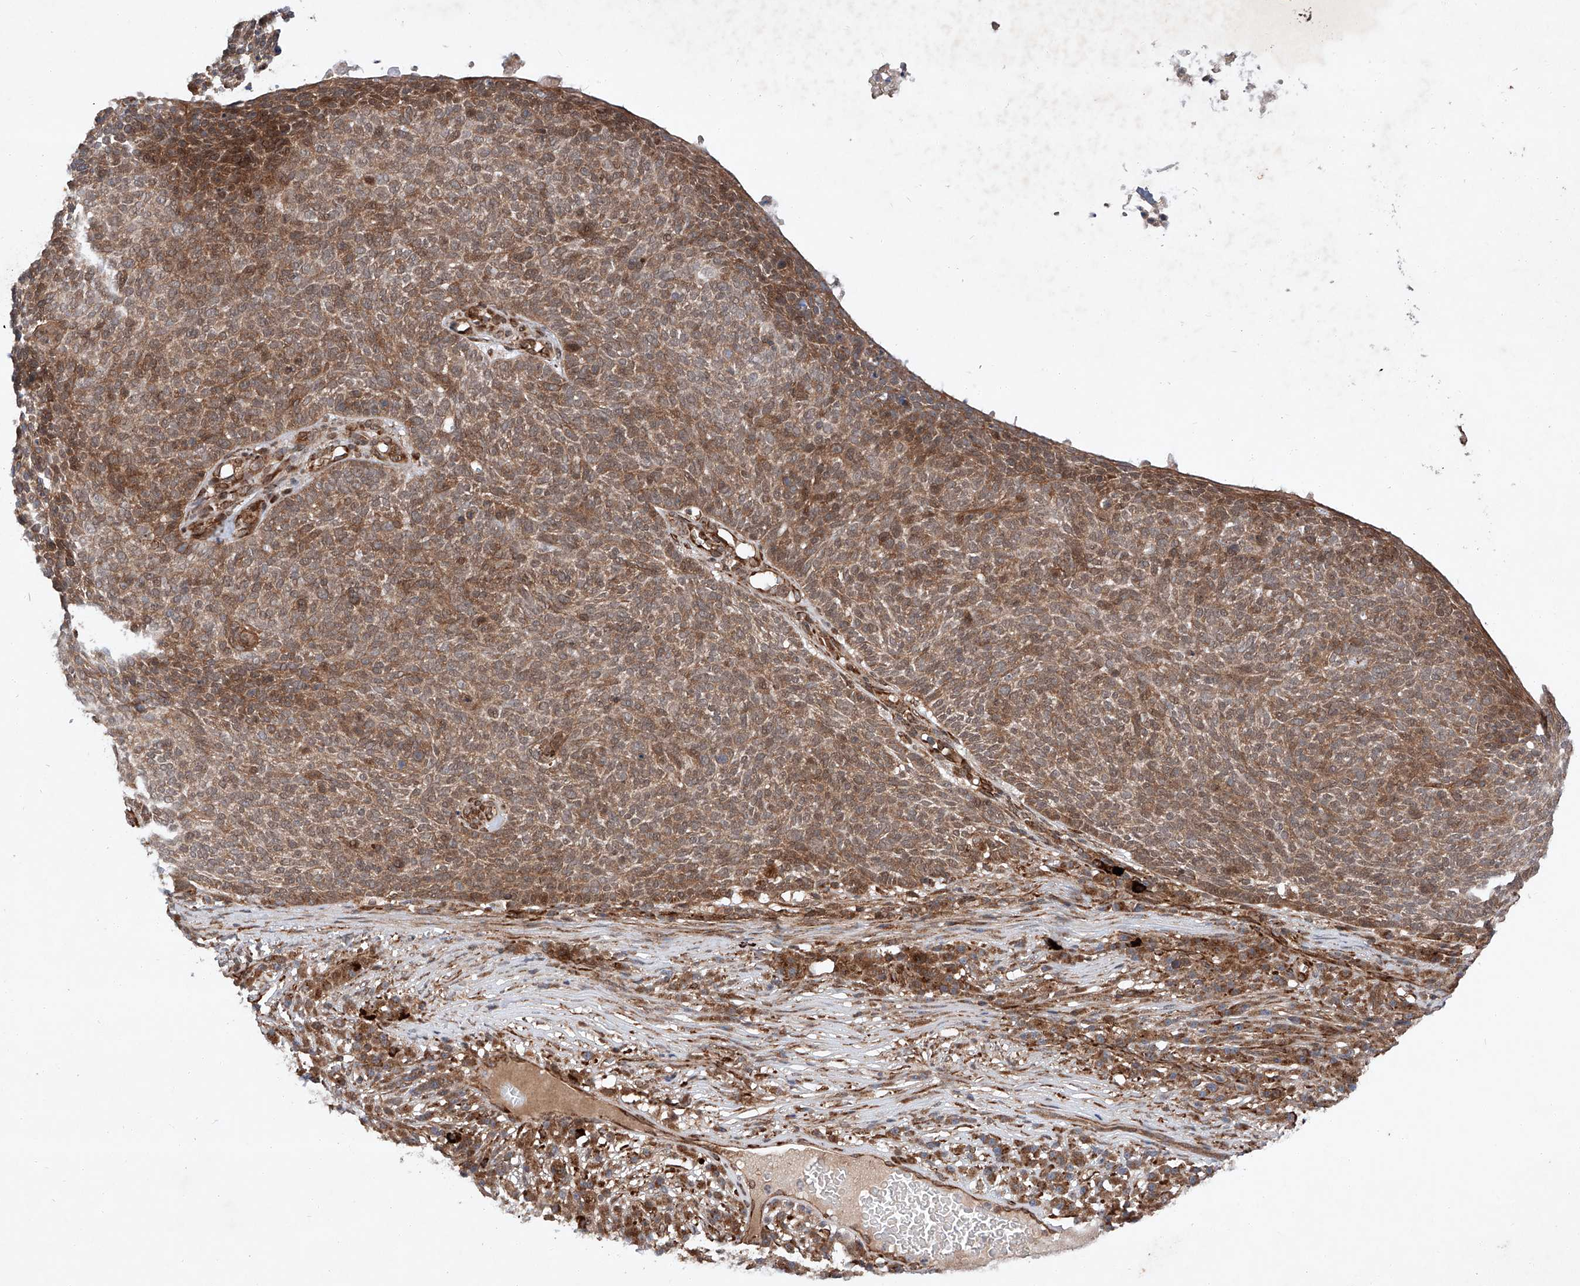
{"staining": {"intensity": "moderate", "quantity": ">75%", "location": "cytoplasmic/membranous"}, "tissue": "skin cancer", "cell_type": "Tumor cells", "image_type": "cancer", "snomed": [{"axis": "morphology", "description": "Squamous cell carcinoma, NOS"}, {"axis": "topography", "description": "Skin"}], "caption": "A medium amount of moderate cytoplasmic/membranous expression is present in about >75% of tumor cells in skin squamous cell carcinoma tissue. The protein is stained brown, and the nuclei are stained in blue (DAB (3,3'-diaminobenzidine) IHC with brightfield microscopy, high magnification).", "gene": "ZFP28", "patient": {"sex": "female", "age": 90}}